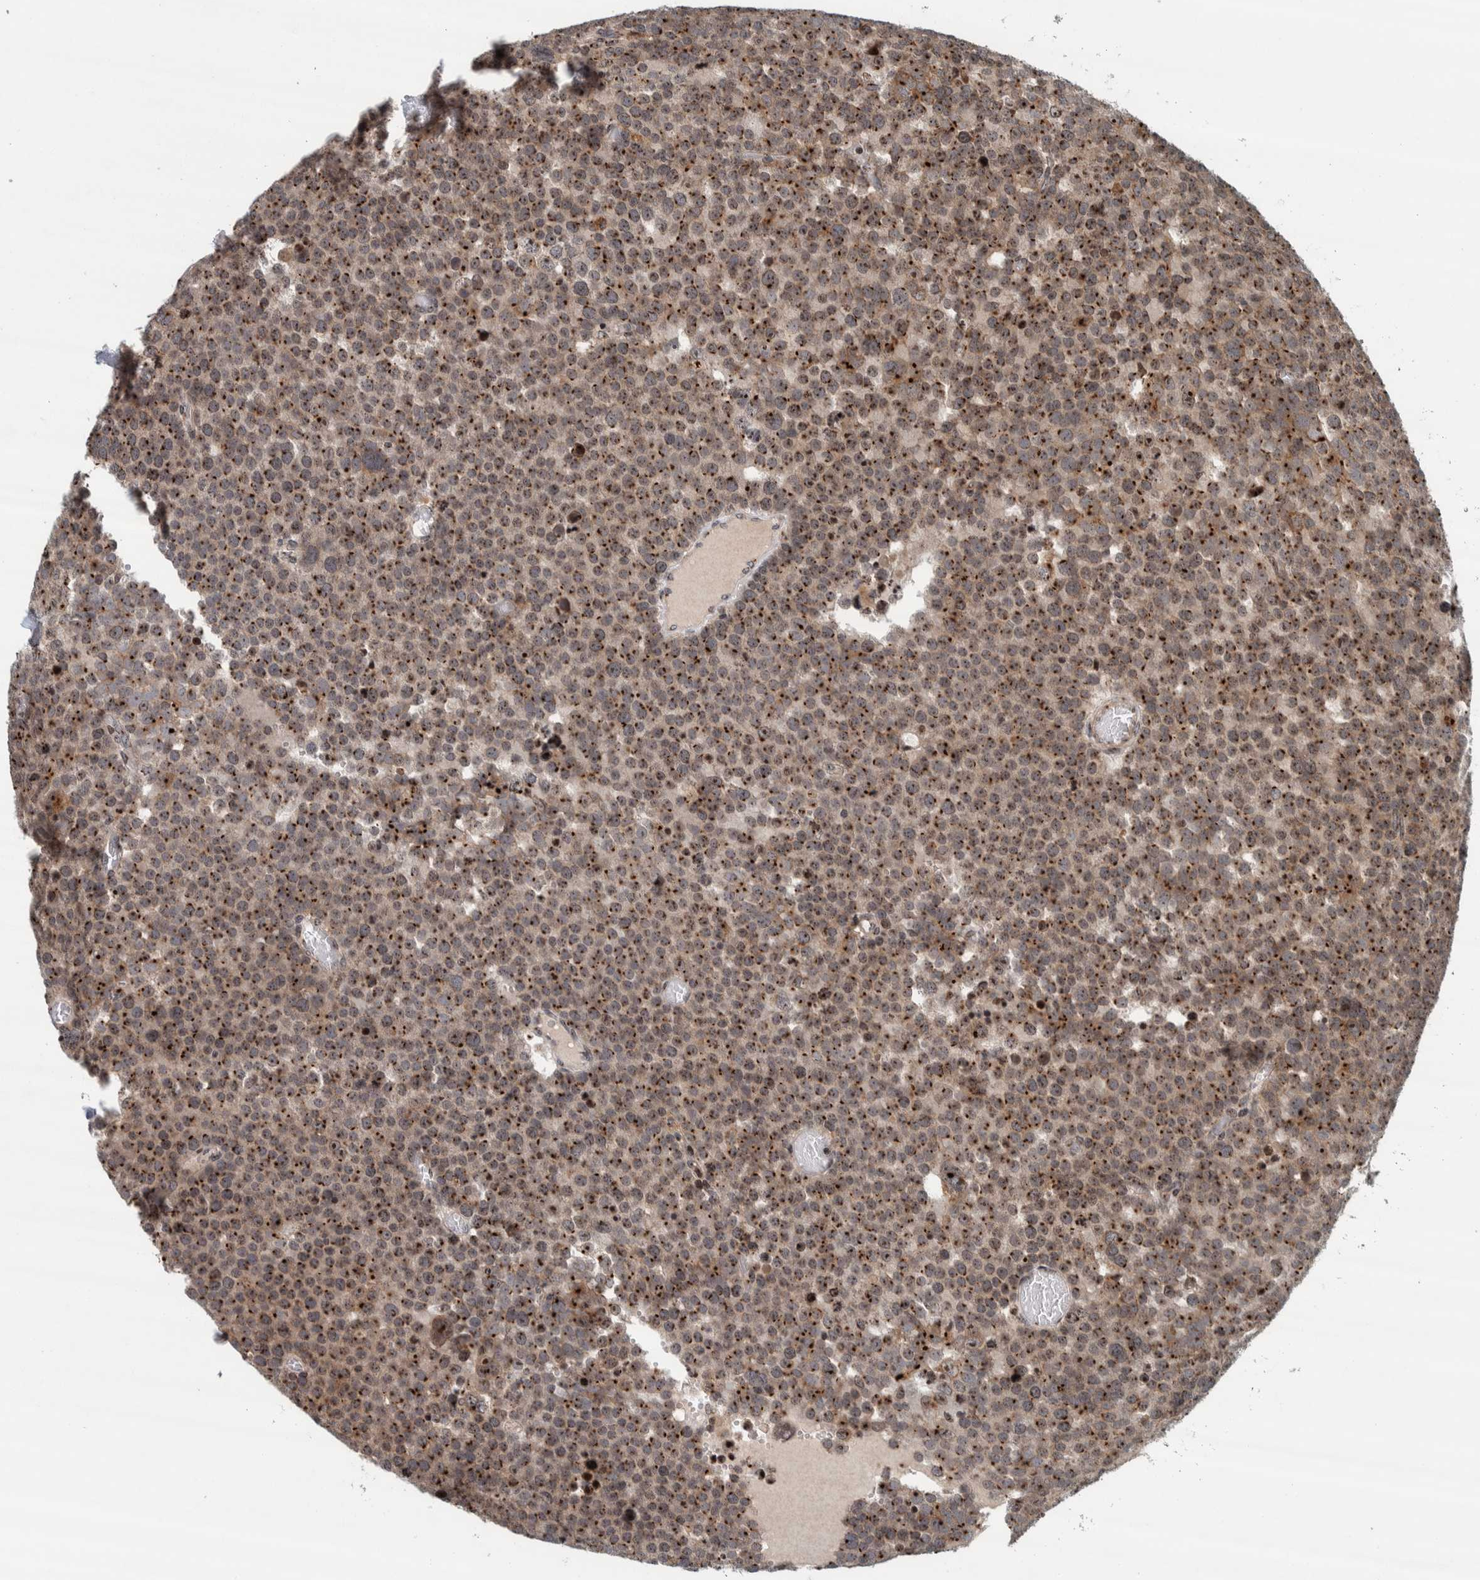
{"staining": {"intensity": "moderate", "quantity": ">75%", "location": "cytoplasmic/membranous,nuclear"}, "tissue": "testis cancer", "cell_type": "Tumor cells", "image_type": "cancer", "snomed": [{"axis": "morphology", "description": "Seminoma, NOS"}, {"axis": "topography", "description": "Testis"}], "caption": "DAB immunohistochemical staining of seminoma (testis) shows moderate cytoplasmic/membranous and nuclear protein positivity in approximately >75% of tumor cells. (DAB (3,3'-diaminobenzidine) = brown stain, brightfield microscopy at high magnification).", "gene": "CCDC182", "patient": {"sex": "male", "age": 71}}